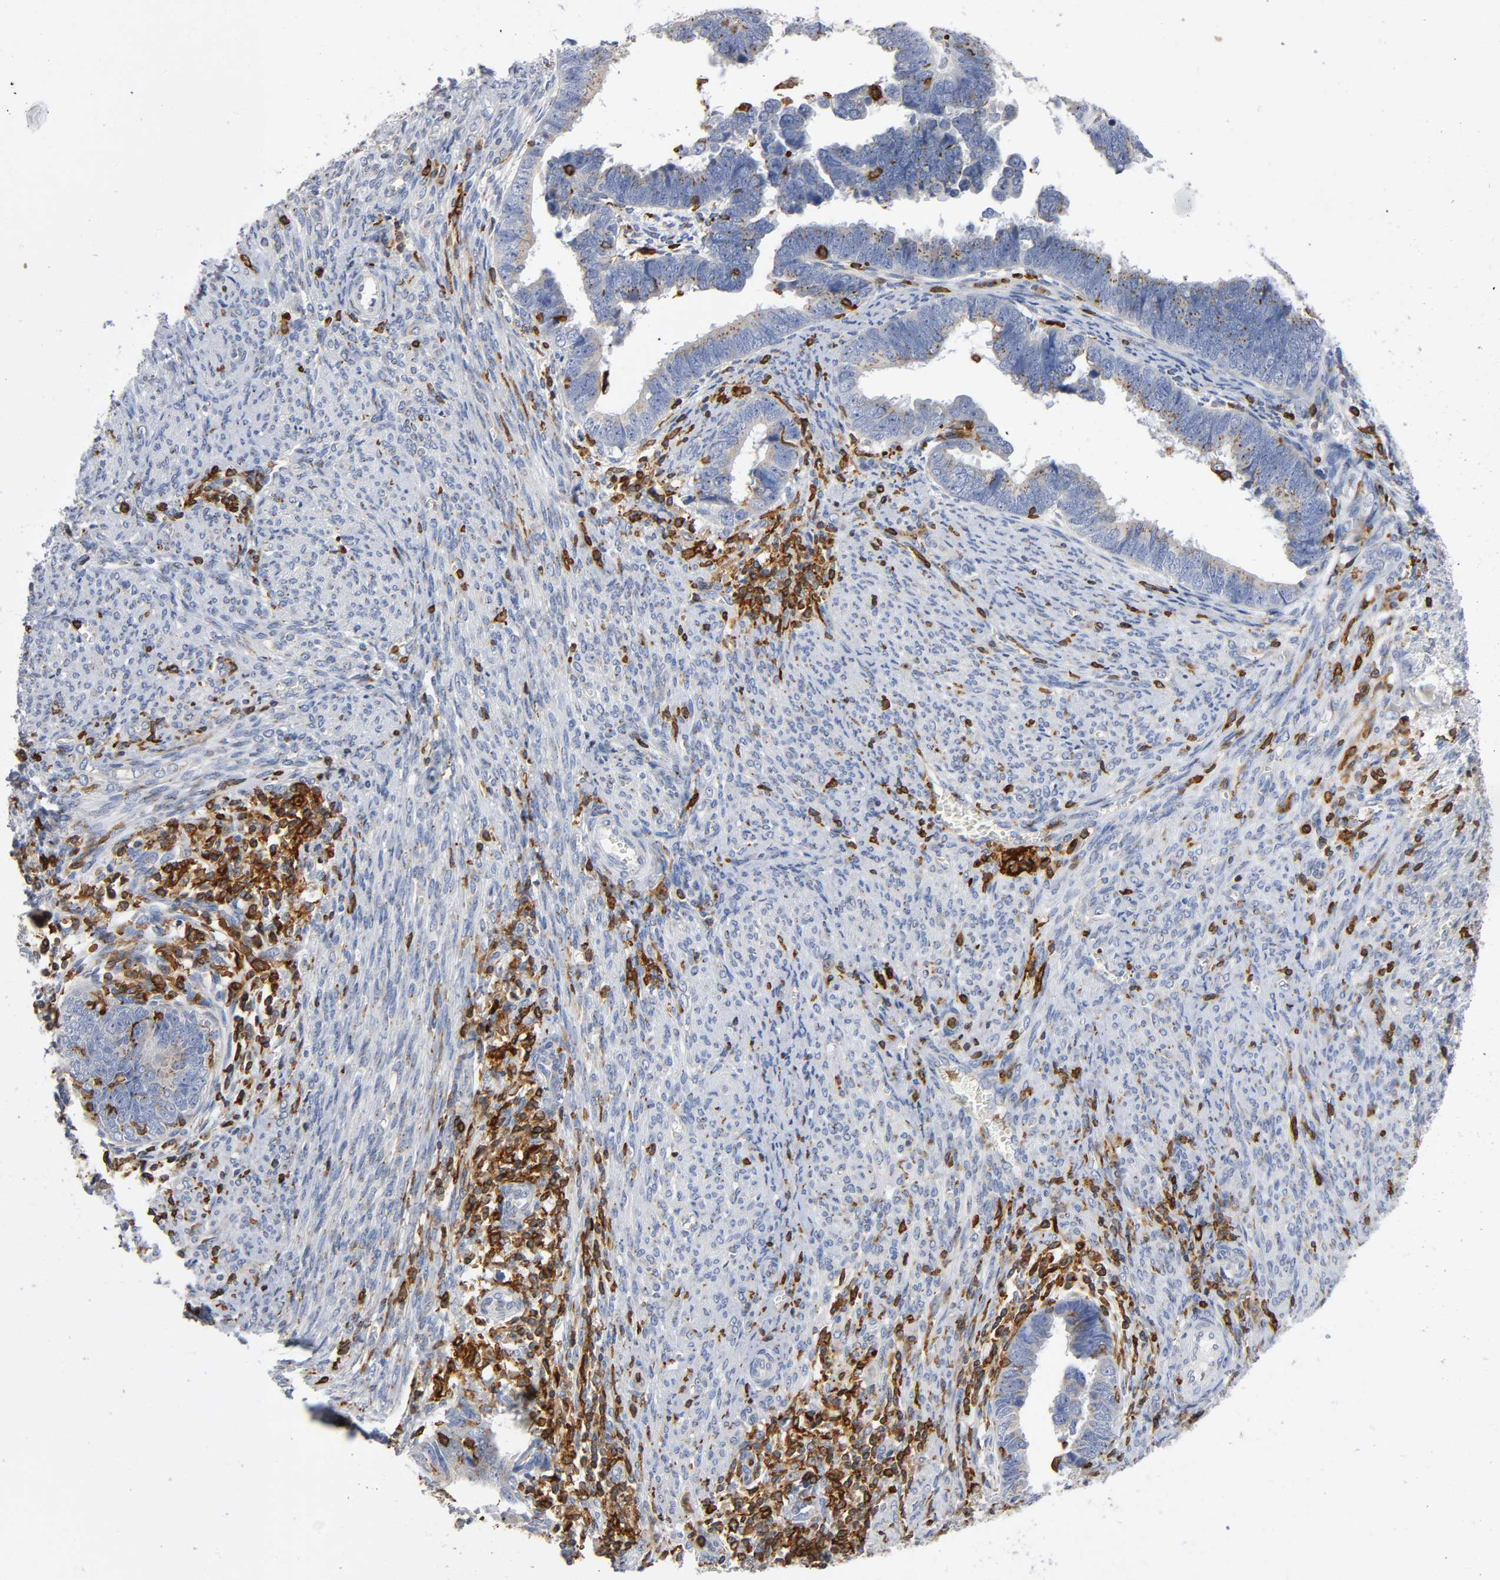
{"staining": {"intensity": "moderate", "quantity": ">75%", "location": "cytoplasmic/membranous"}, "tissue": "endometrial cancer", "cell_type": "Tumor cells", "image_type": "cancer", "snomed": [{"axis": "morphology", "description": "Adenocarcinoma, NOS"}, {"axis": "topography", "description": "Endometrium"}], "caption": "Moderate cytoplasmic/membranous positivity for a protein is identified in about >75% of tumor cells of endometrial adenocarcinoma using immunohistochemistry (IHC).", "gene": "CAPN10", "patient": {"sex": "female", "age": 75}}